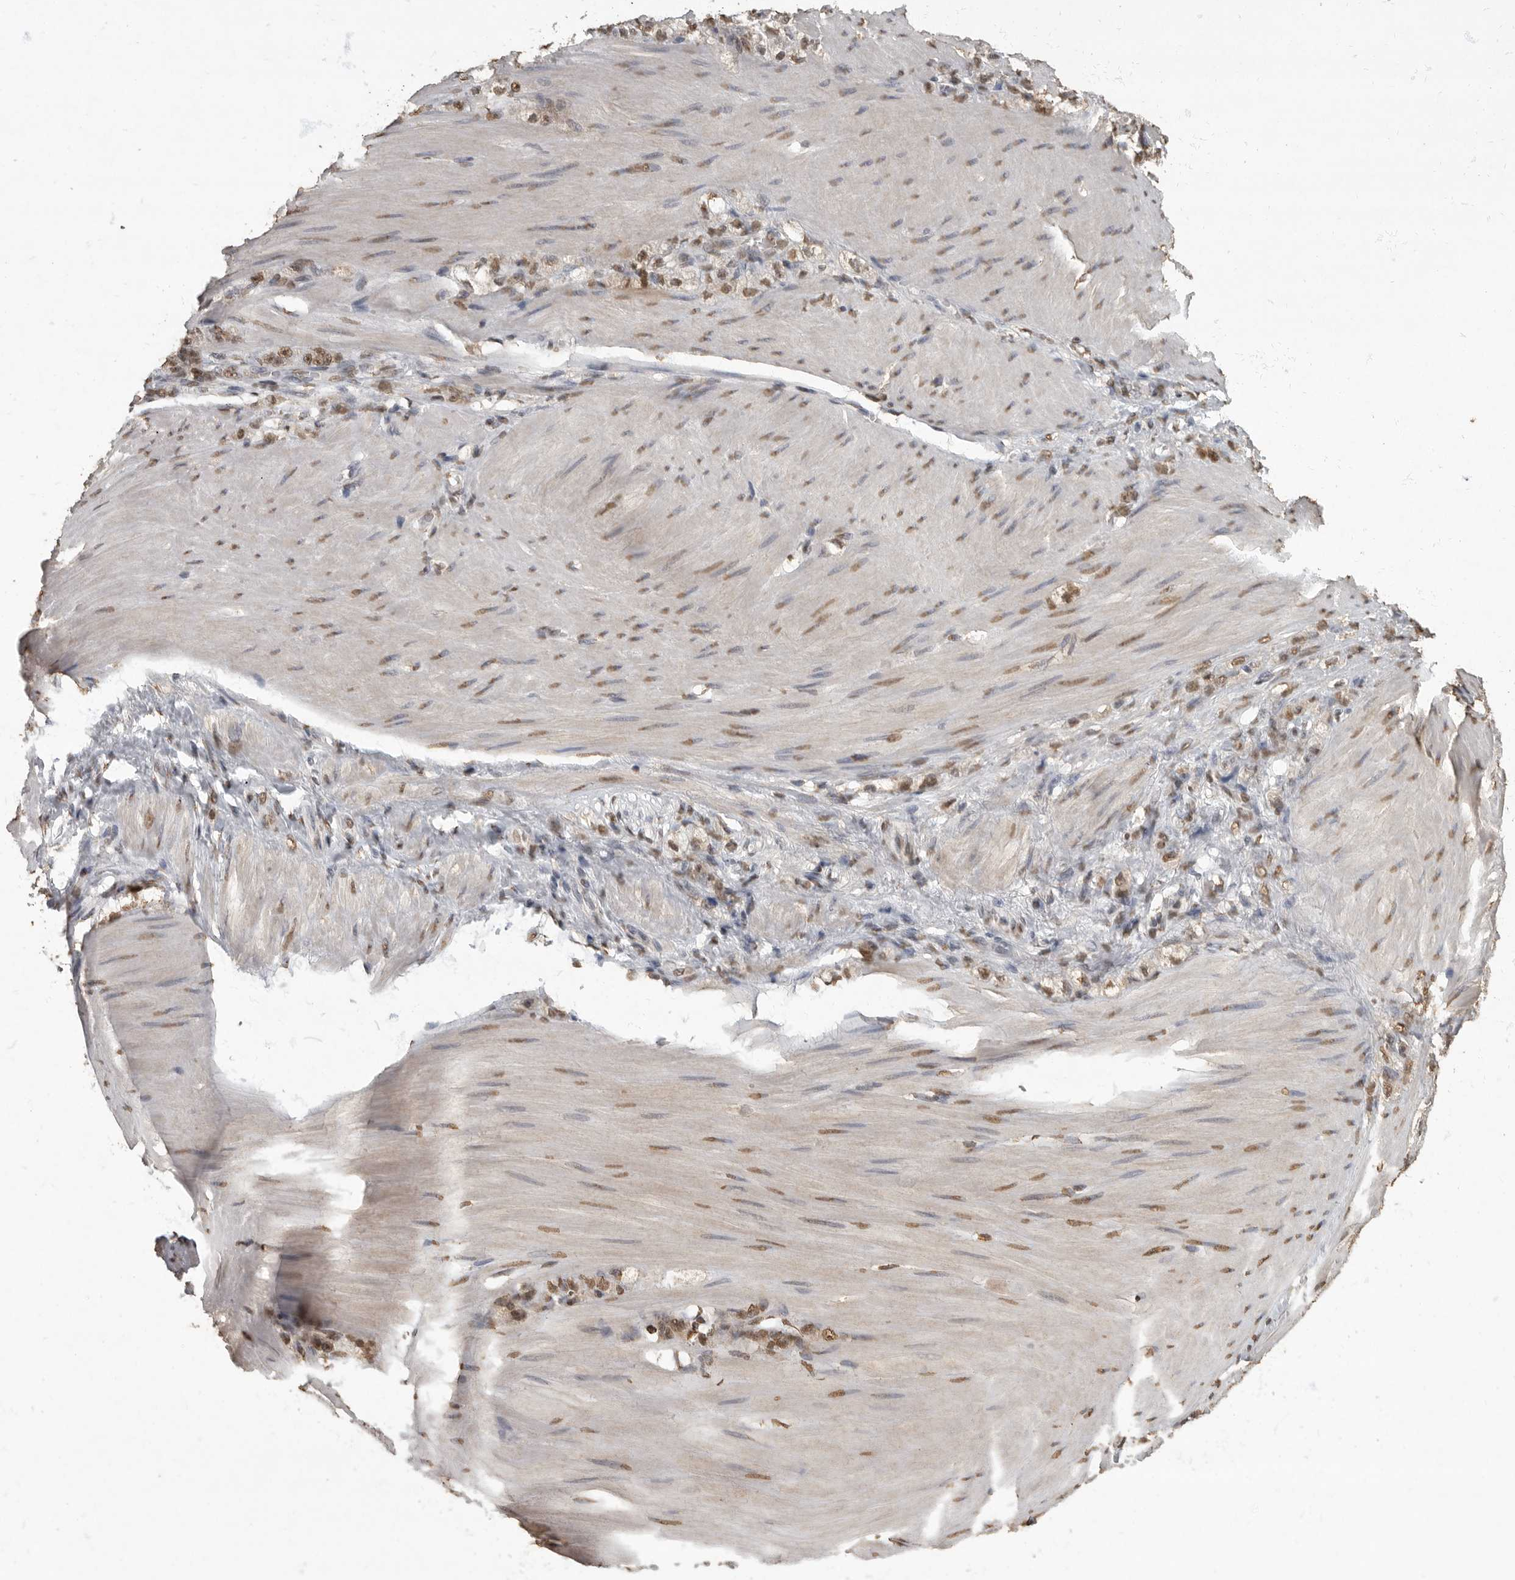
{"staining": {"intensity": "moderate", "quantity": ">75%", "location": "nuclear"}, "tissue": "stomach cancer", "cell_type": "Tumor cells", "image_type": "cancer", "snomed": [{"axis": "morphology", "description": "Normal tissue, NOS"}, {"axis": "morphology", "description": "Adenocarcinoma, NOS"}, {"axis": "topography", "description": "Stomach"}], "caption": "Moderate nuclear protein staining is identified in approximately >75% of tumor cells in stomach adenocarcinoma.", "gene": "NBL1", "patient": {"sex": "male", "age": 82}}